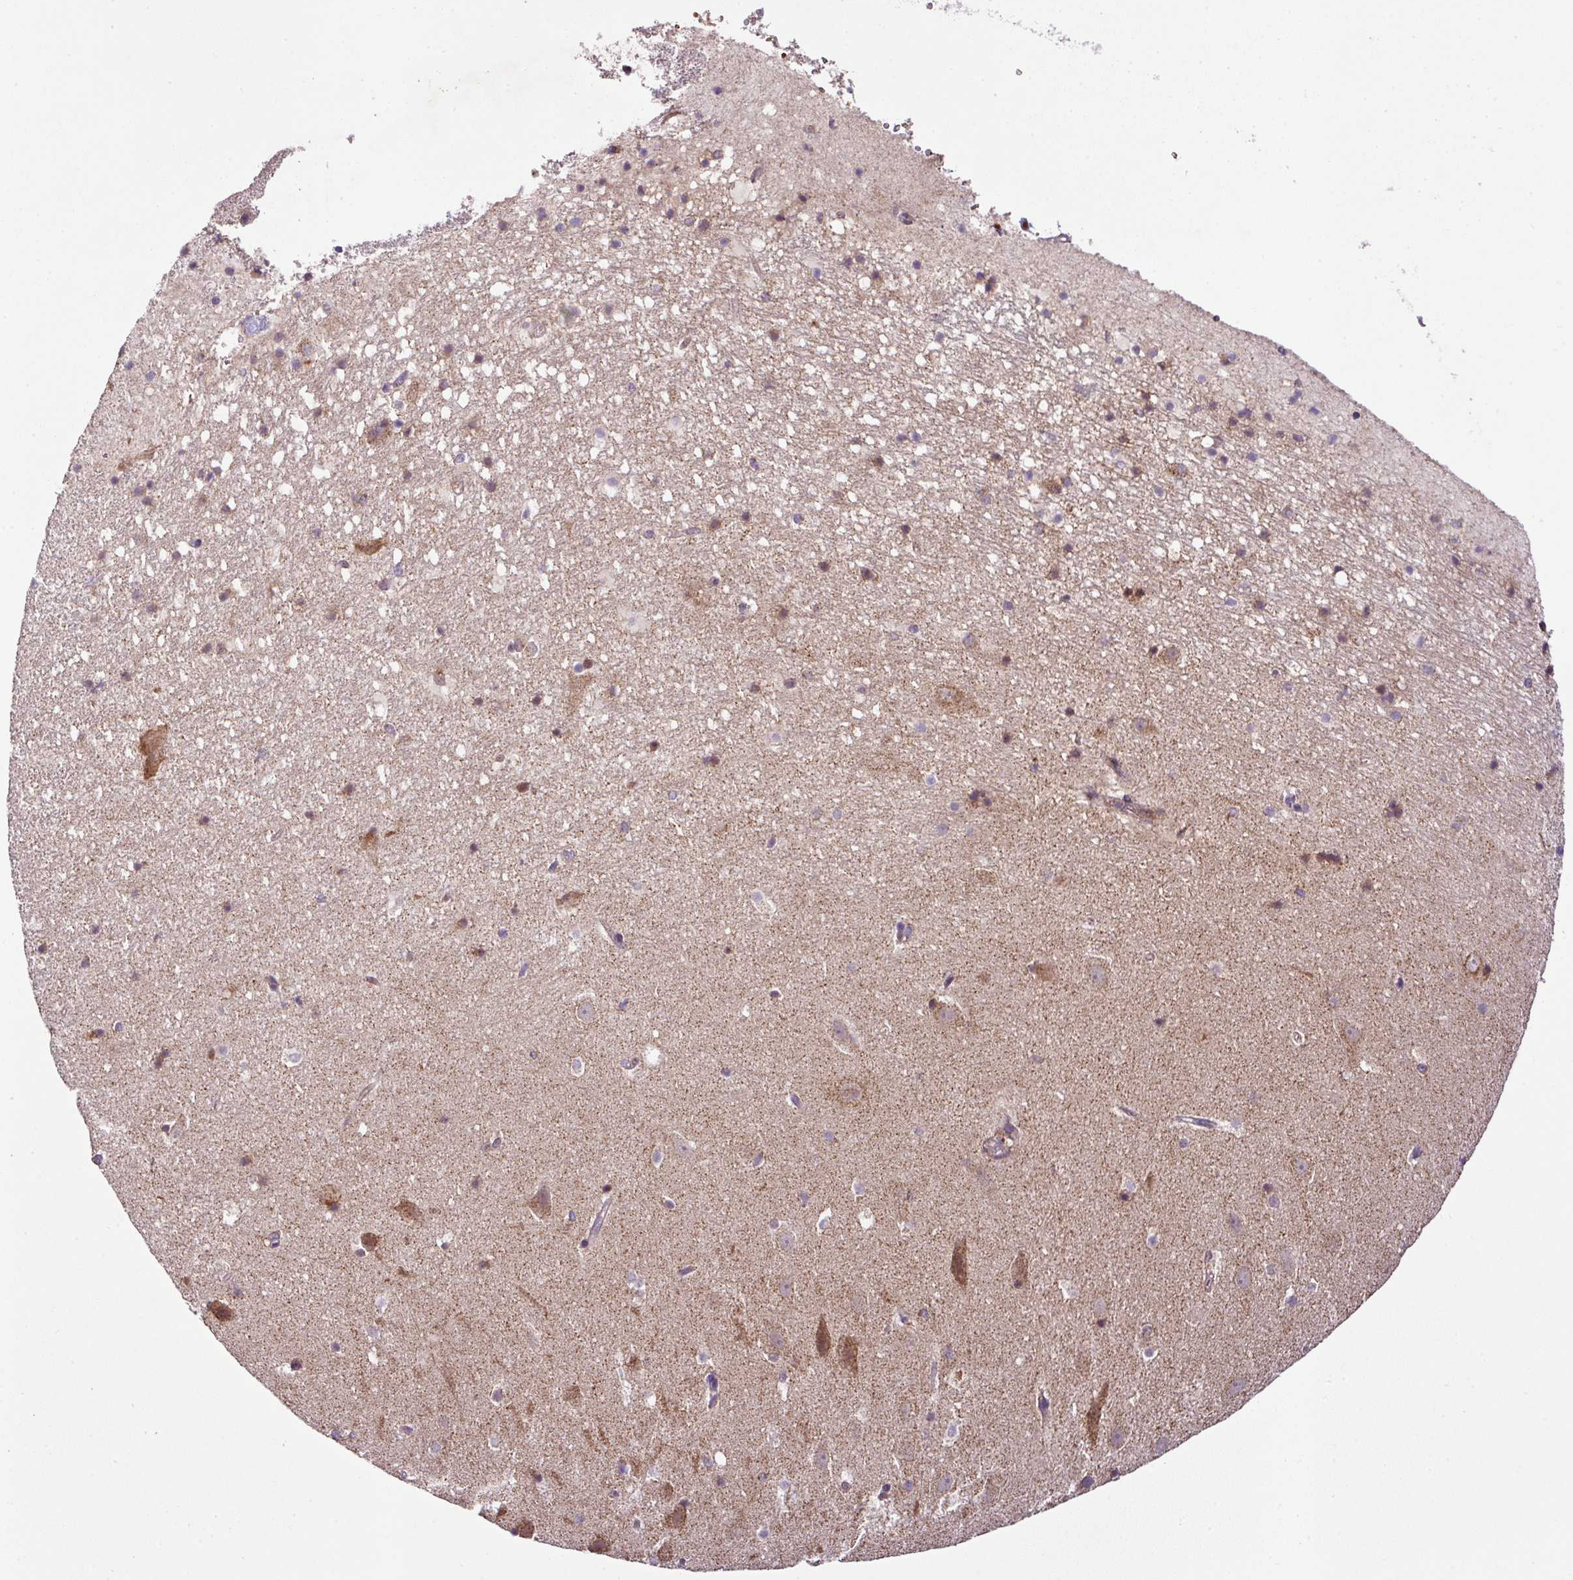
{"staining": {"intensity": "moderate", "quantity": "25%-75%", "location": "cytoplasmic/membranous"}, "tissue": "hippocampus", "cell_type": "Glial cells", "image_type": "normal", "snomed": [{"axis": "morphology", "description": "Normal tissue, NOS"}, {"axis": "topography", "description": "Hippocampus"}], "caption": "A high-resolution image shows IHC staining of unremarkable hippocampus, which reveals moderate cytoplasmic/membranous staining in about 25%-75% of glial cells. (IHC, brightfield microscopy, high magnification).", "gene": "ZNF513", "patient": {"sex": "male", "age": 37}}